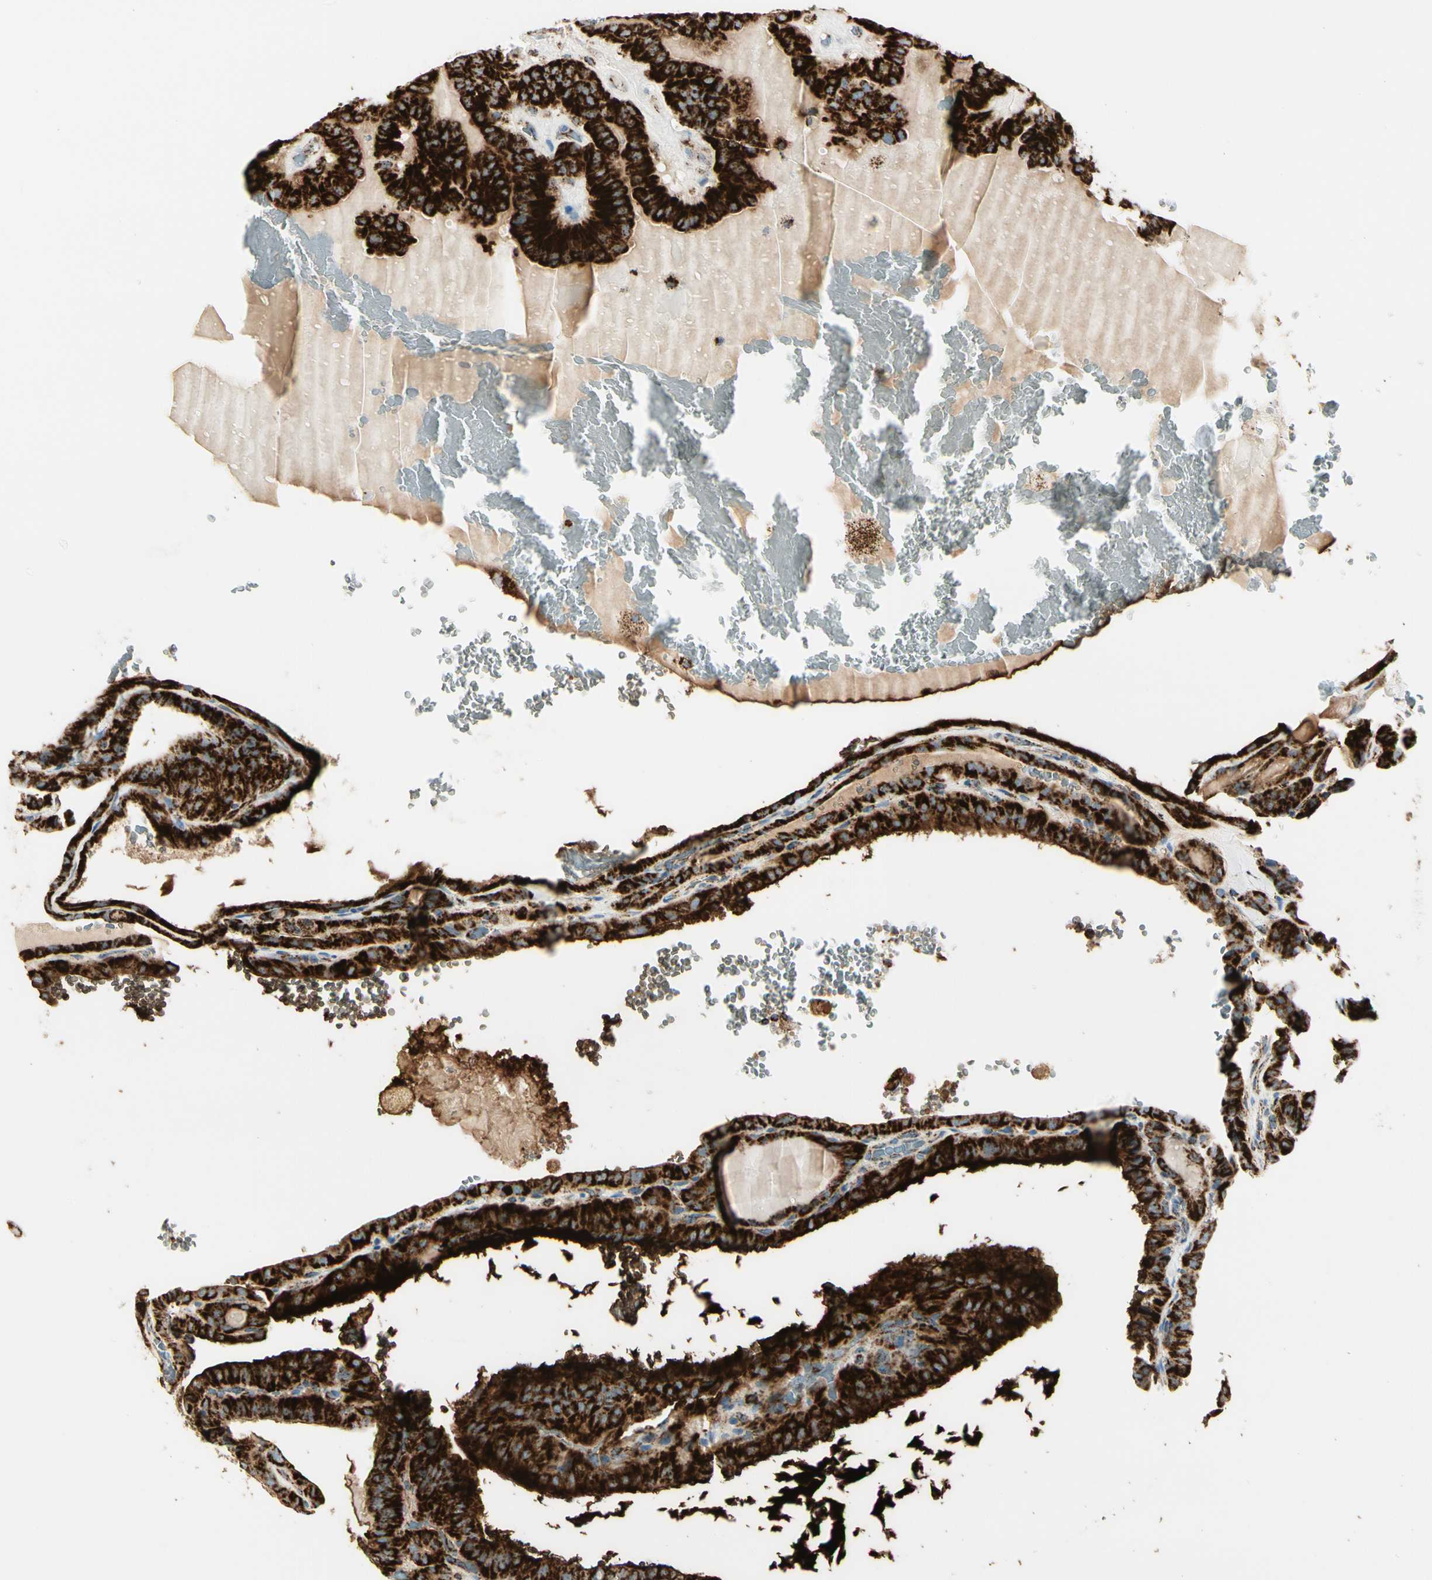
{"staining": {"intensity": "strong", "quantity": ">75%", "location": "cytoplasmic/membranous"}, "tissue": "thyroid cancer", "cell_type": "Tumor cells", "image_type": "cancer", "snomed": [{"axis": "morphology", "description": "Papillary adenocarcinoma, NOS"}, {"axis": "topography", "description": "Thyroid gland"}], "caption": "The histopathology image demonstrates a brown stain indicating the presence of a protein in the cytoplasmic/membranous of tumor cells in papillary adenocarcinoma (thyroid).", "gene": "ME2", "patient": {"sex": "male", "age": 77}}